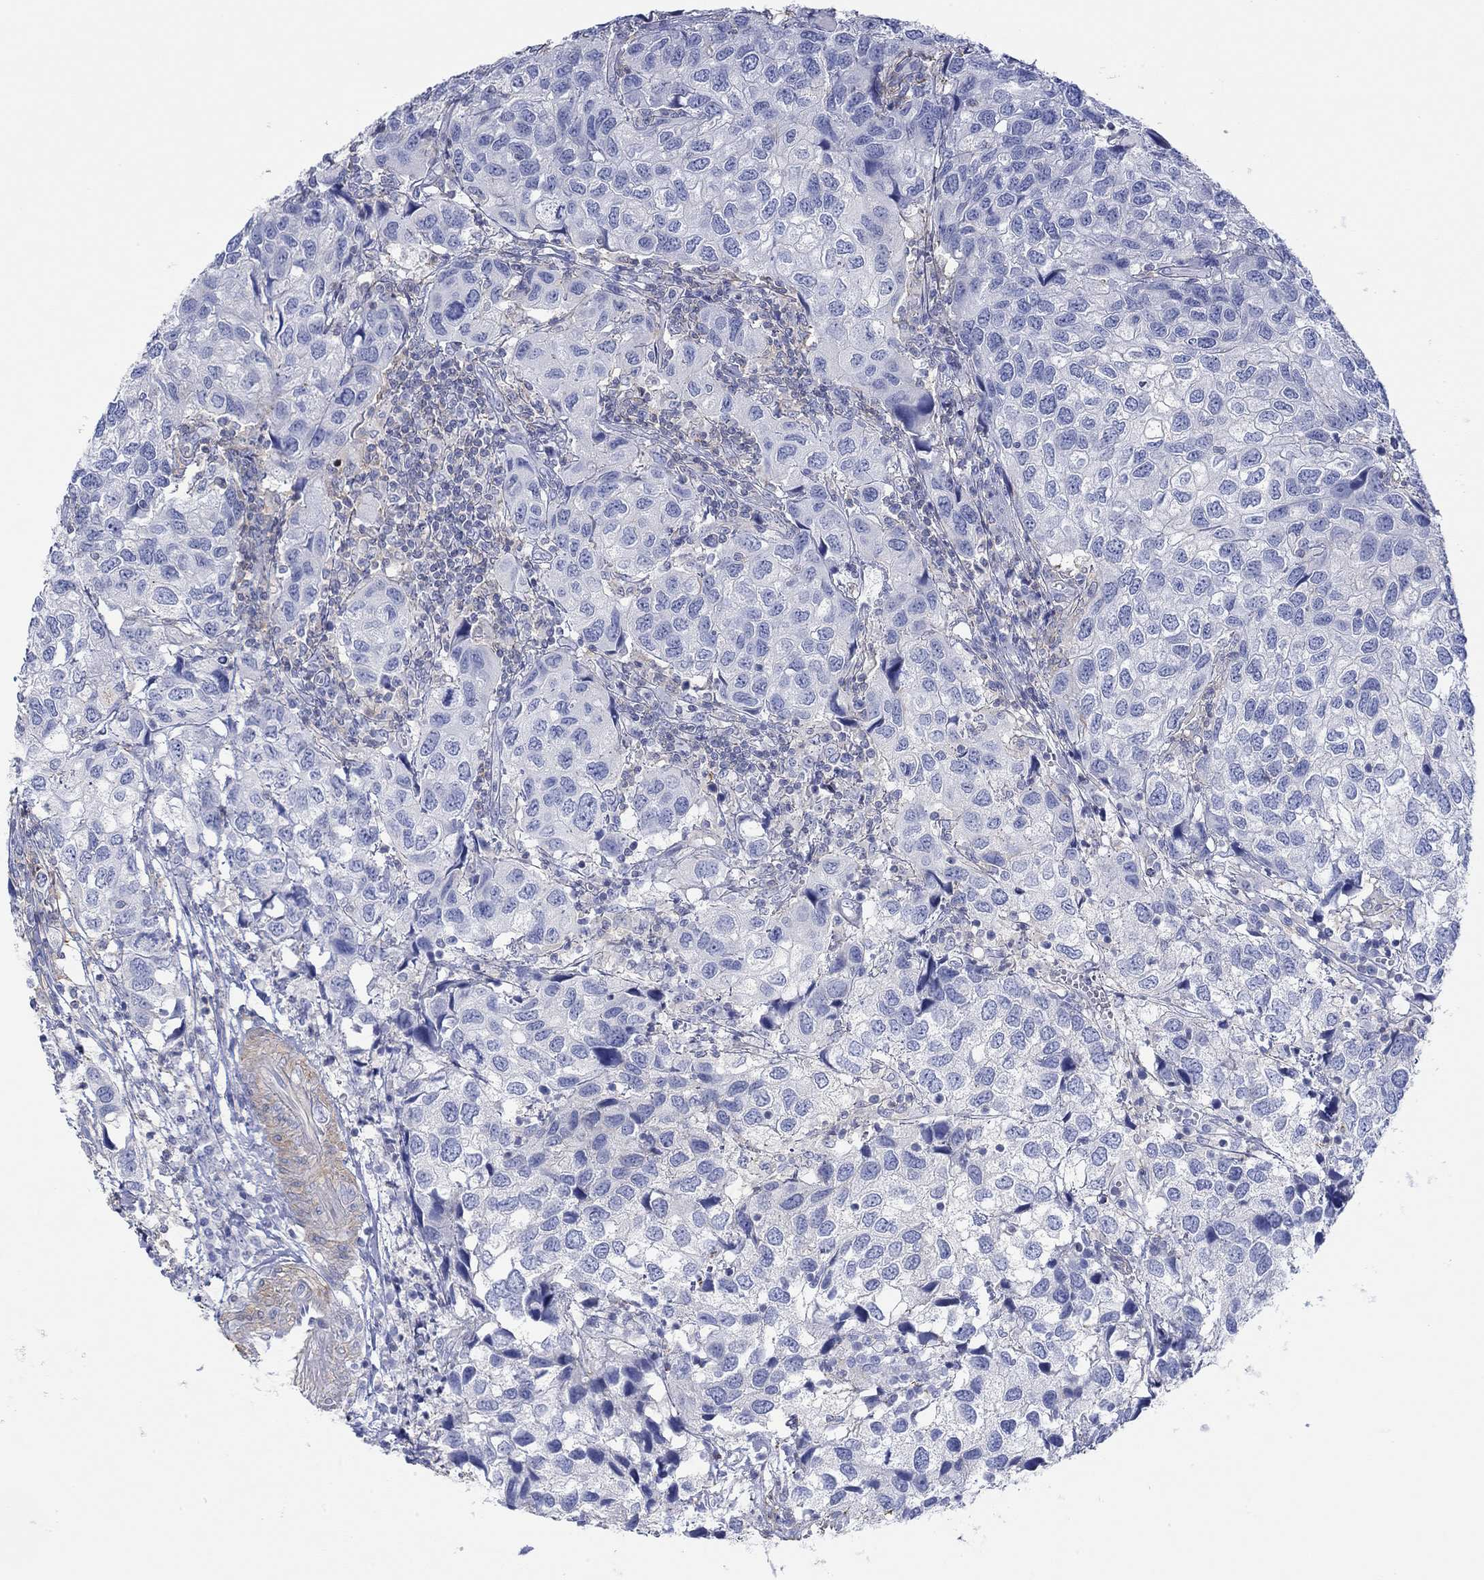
{"staining": {"intensity": "negative", "quantity": "none", "location": "none"}, "tissue": "urothelial cancer", "cell_type": "Tumor cells", "image_type": "cancer", "snomed": [{"axis": "morphology", "description": "Urothelial carcinoma, High grade"}, {"axis": "topography", "description": "Urinary bladder"}], "caption": "Histopathology image shows no protein staining in tumor cells of urothelial cancer tissue. The staining is performed using DAB (3,3'-diaminobenzidine) brown chromogen with nuclei counter-stained in using hematoxylin.", "gene": "PPIL6", "patient": {"sex": "male", "age": 79}}